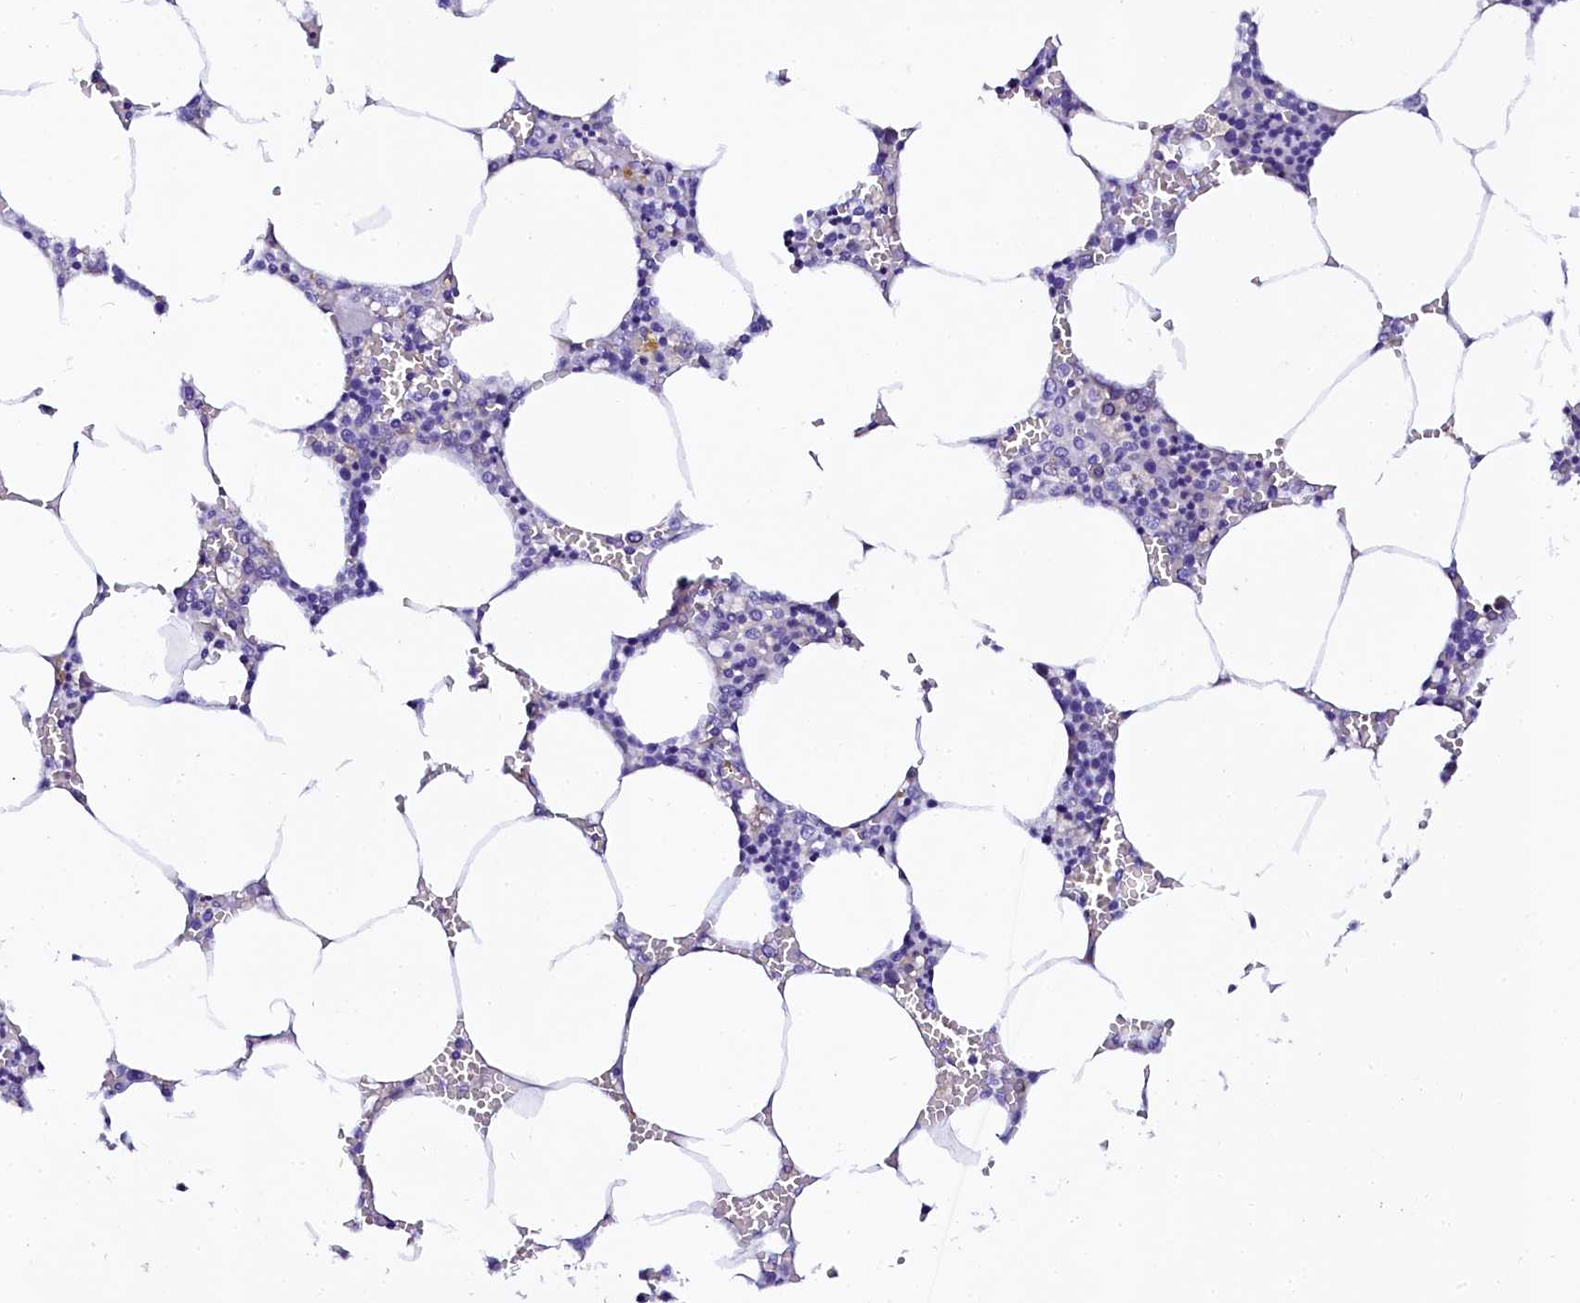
{"staining": {"intensity": "negative", "quantity": "none", "location": "none"}, "tissue": "bone marrow", "cell_type": "Hematopoietic cells", "image_type": "normal", "snomed": [{"axis": "morphology", "description": "Normal tissue, NOS"}, {"axis": "topography", "description": "Bone marrow"}], "caption": "Hematopoietic cells show no significant protein staining in unremarkable bone marrow. Nuclei are stained in blue.", "gene": "SORD", "patient": {"sex": "male", "age": 70}}